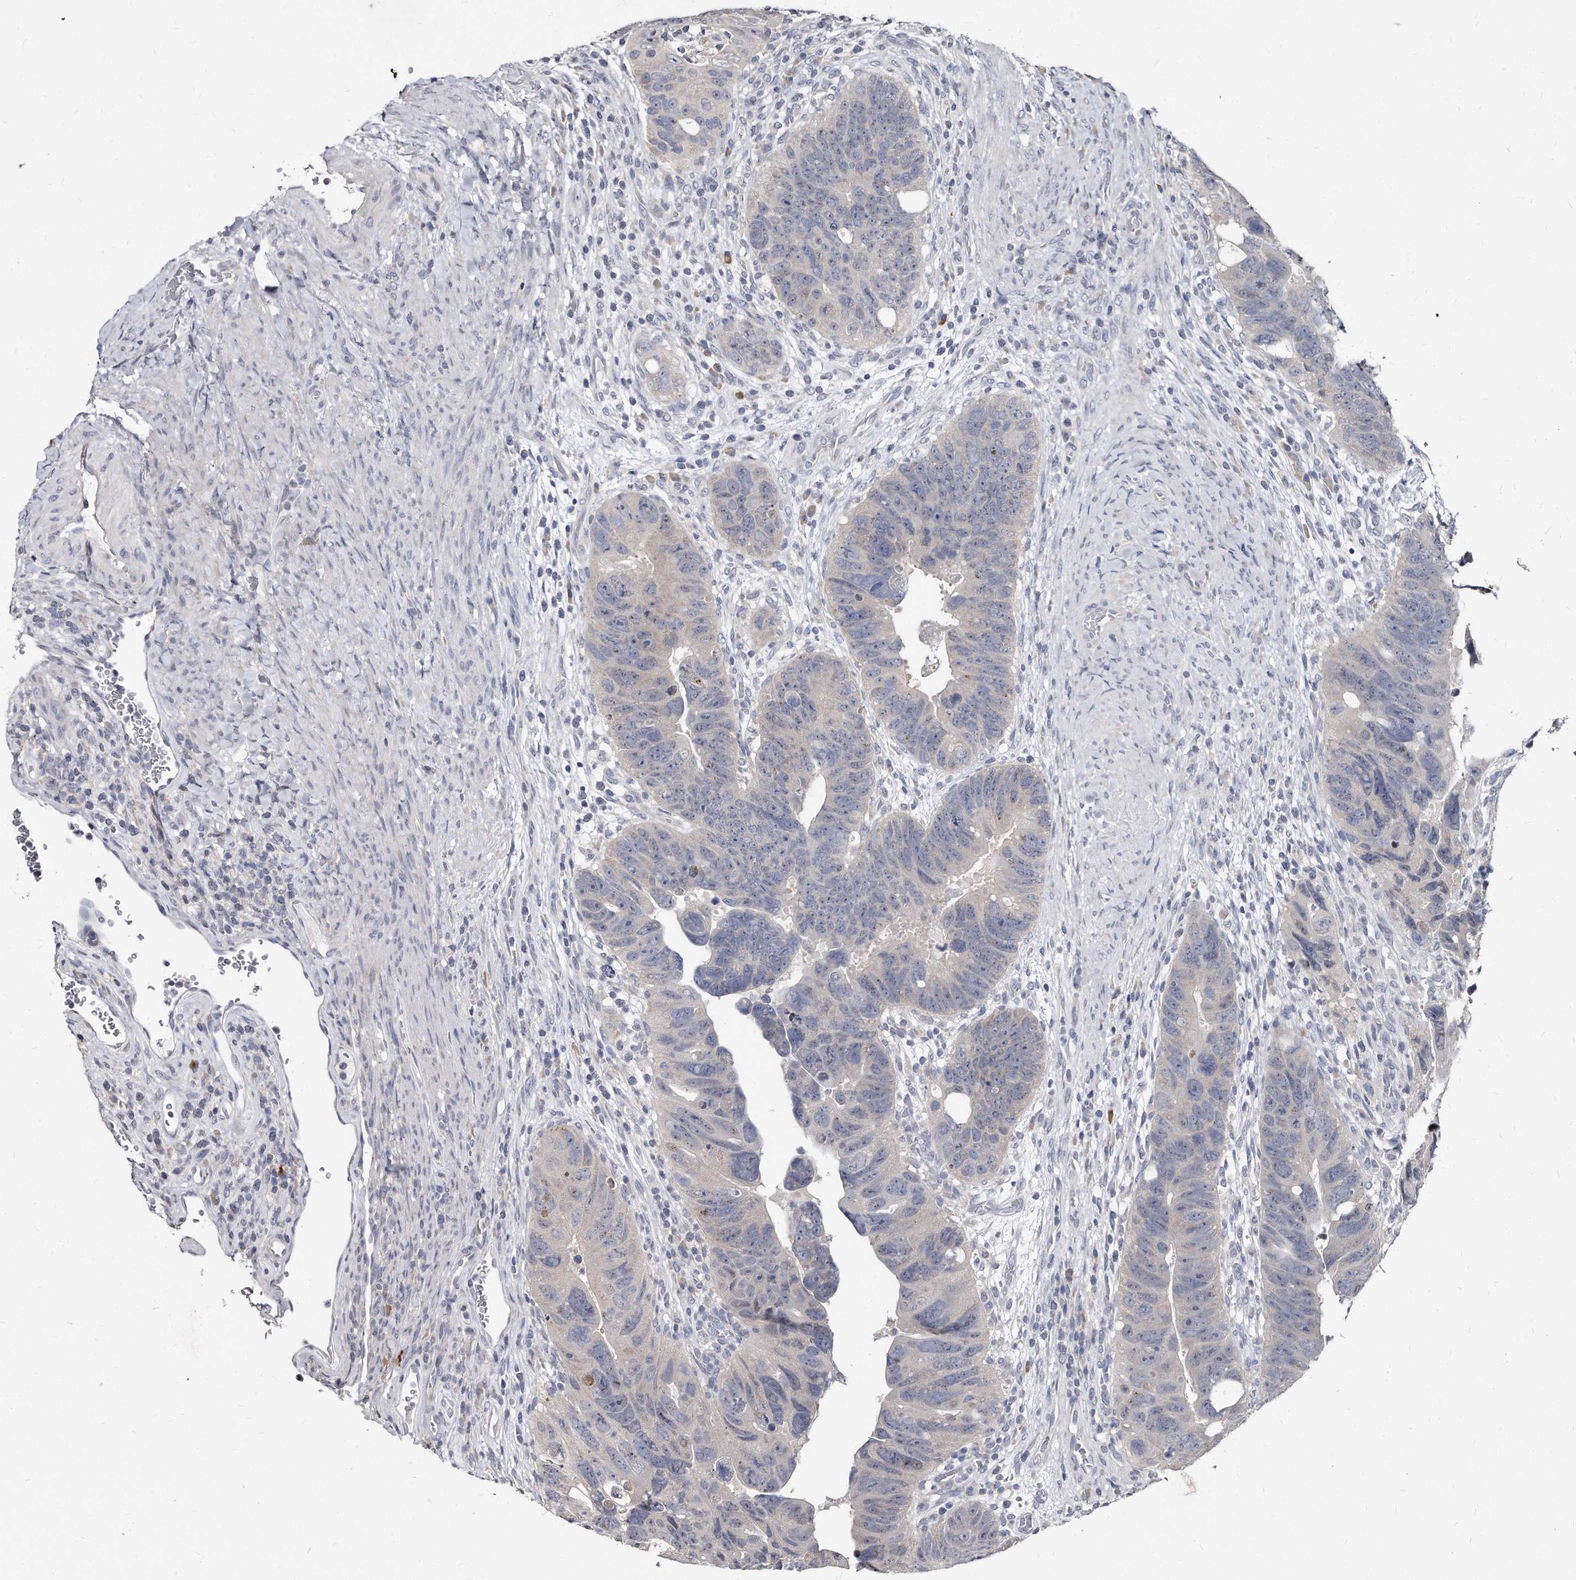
{"staining": {"intensity": "negative", "quantity": "none", "location": "none"}, "tissue": "colorectal cancer", "cell_type": "Tumor cells", "image_type": "cancer", "snomed": [{"axis": "morphology", "description": "Adenocarcinoma, NOS"}, {"axis": "topography", "description": "Rectum"}], "caption": "Immunohistochemical staining of colorectal cancer (adenocarcinoma) shows no significant staining in tumor cells.", "gene": "KLHDC3", "patient": {"sex": "male", "age": 59}}